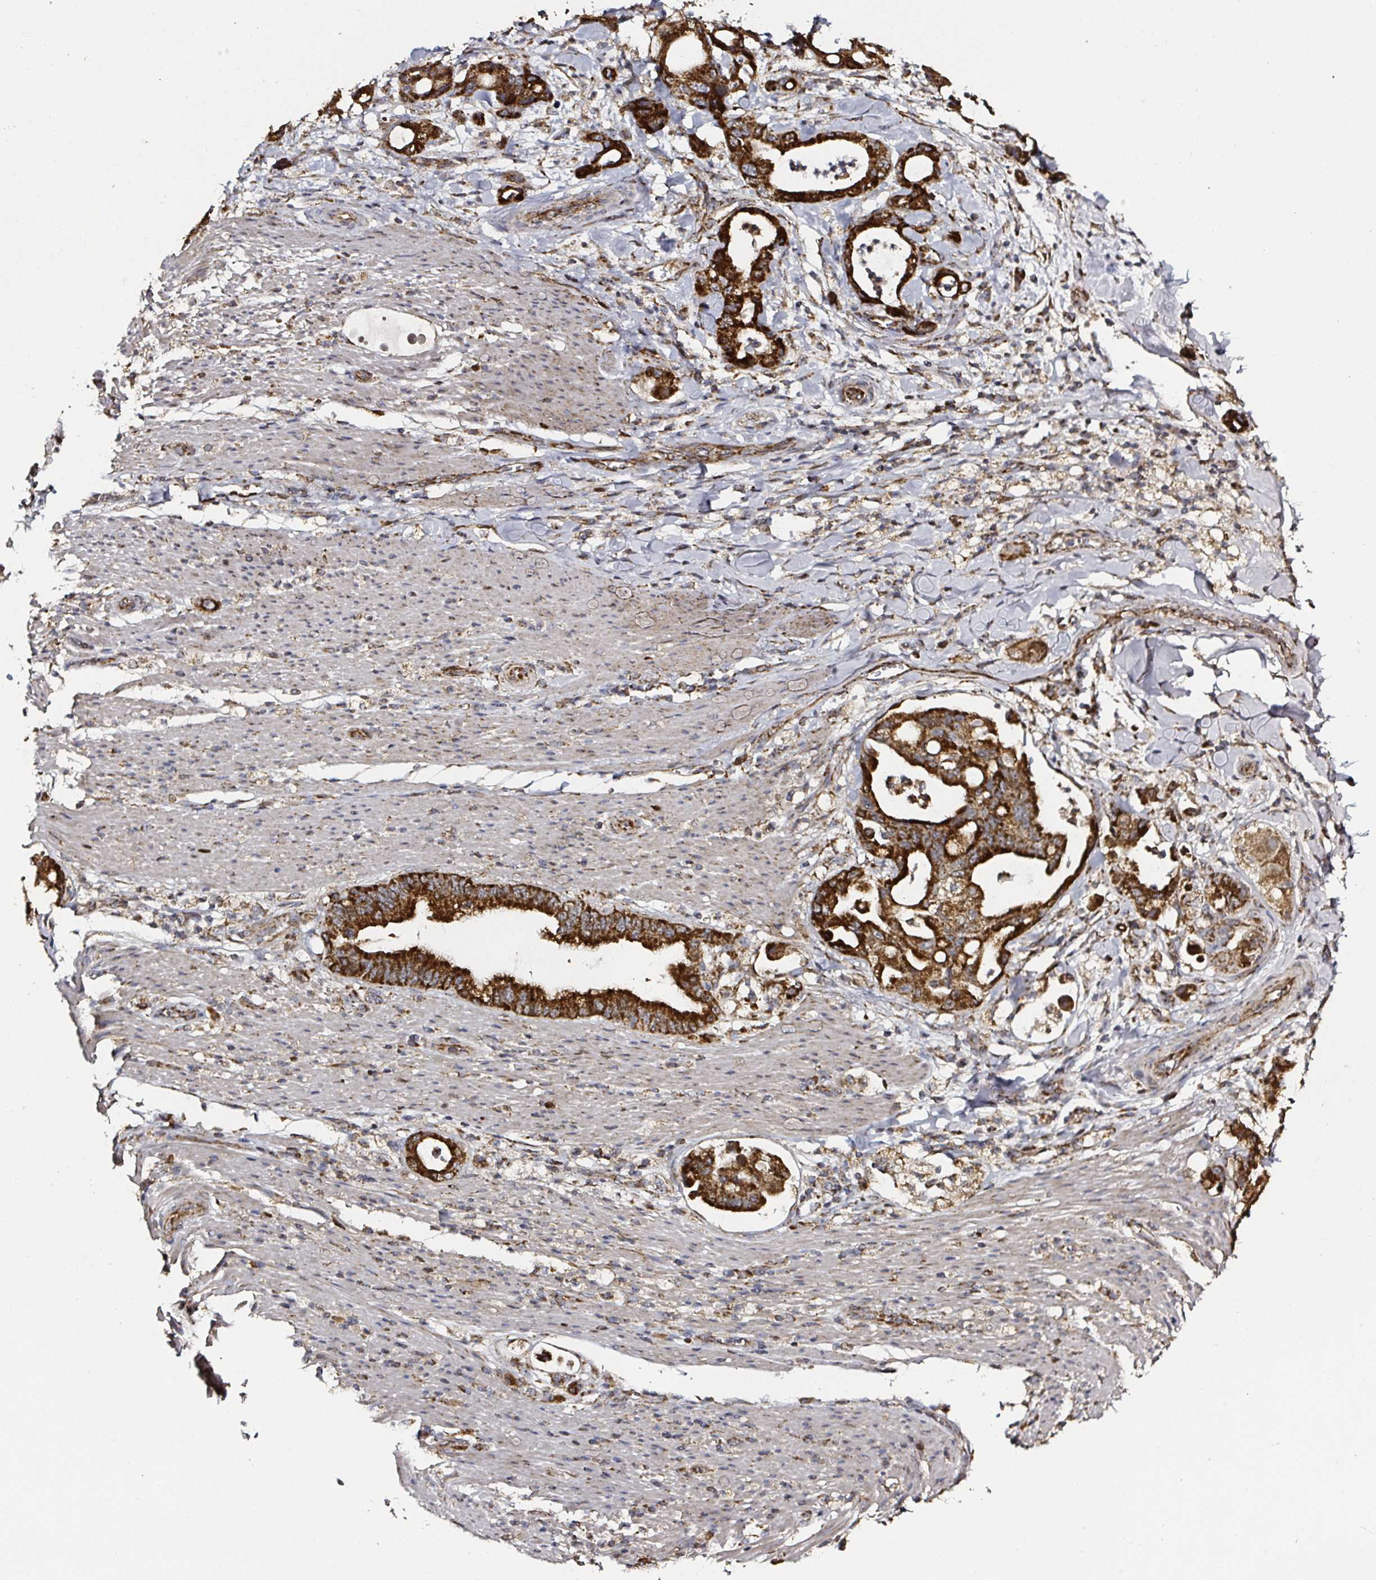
{"staining": {"intensity": "strong", "quantity": ">75%", "location": "cytoplasmic/membranous"}, "tissue": "pancreatic cancer", "cell_type": "Tumor cells", "image_type": "cancer", "snomed": [{"axis": "morphology", "description": "Adenocarcinoma, NOS"}, {"axis": "topography", "description": "Pancreas"}], "caption": "Immunohistochemical staining of human adenocarcinoma (pancreatic) demonstrates high levels of strong cytoplasmic/membranous positivity in about >75% of tumor cells.", "gene": "ATAD3B", "patient": {"sex": "male", "age": 68}}